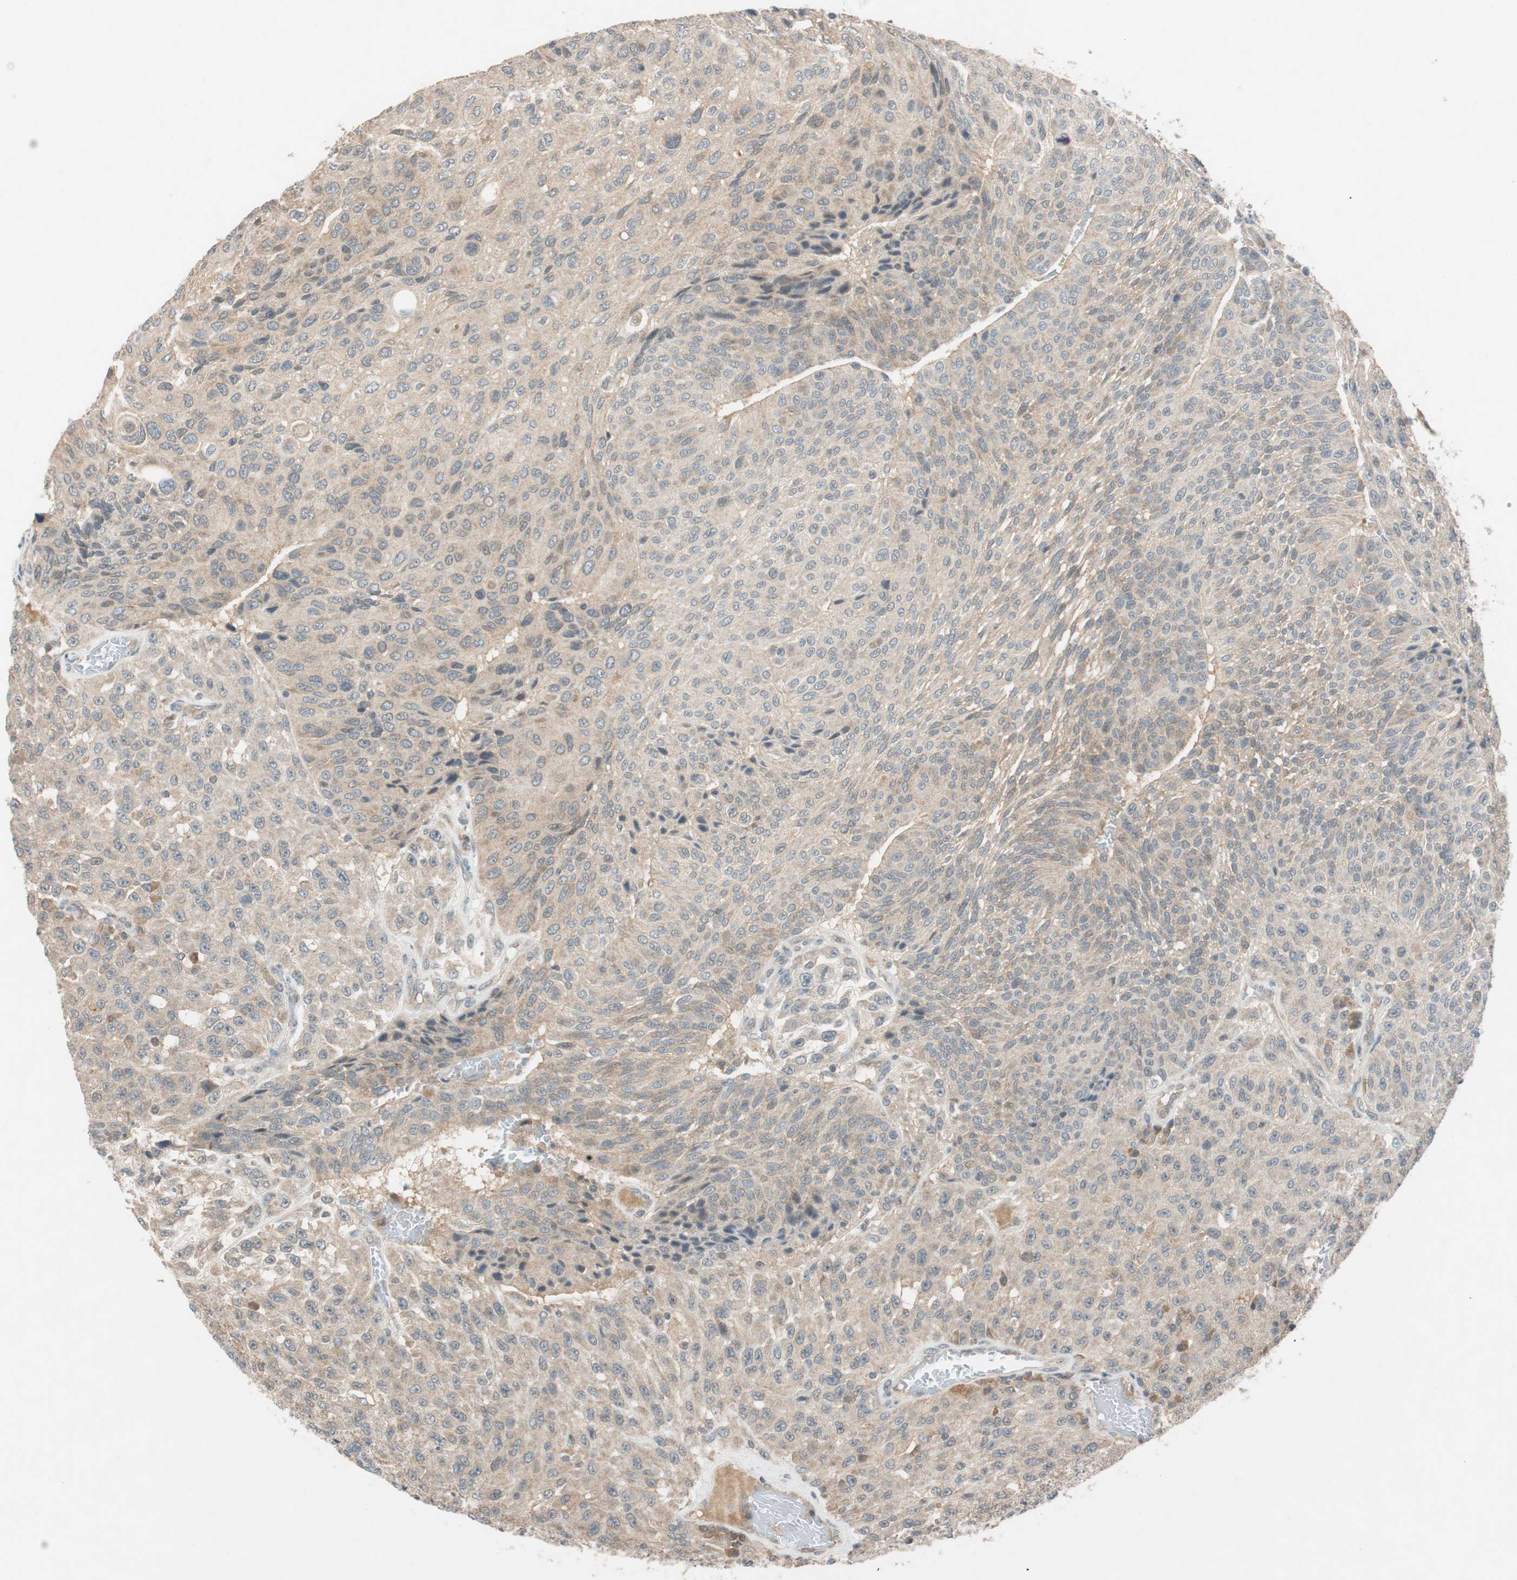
{"staining": {"intensity": "weak", "quantity": ">75%", "location": "cytoplasmic/membranous"}, "tissue": "urothelial cancer", "cell_type": "Tumor cells", "image_type": "cancer", "snomed": [{"axis": "morphology", "description": "Urothelial carcinoma, High grade"}, {"axis": "topography", "description": "Urinary bladder"}], "caption": "This histopathology image reveals immunohistochemistry staining of urothelial carcinoma (high-grade), with low weak cytoplasmic/membranous positivity in about >75% of tumor cells.", "gene": "GLB1", "patient": {"sex": "male", "age": 66}}